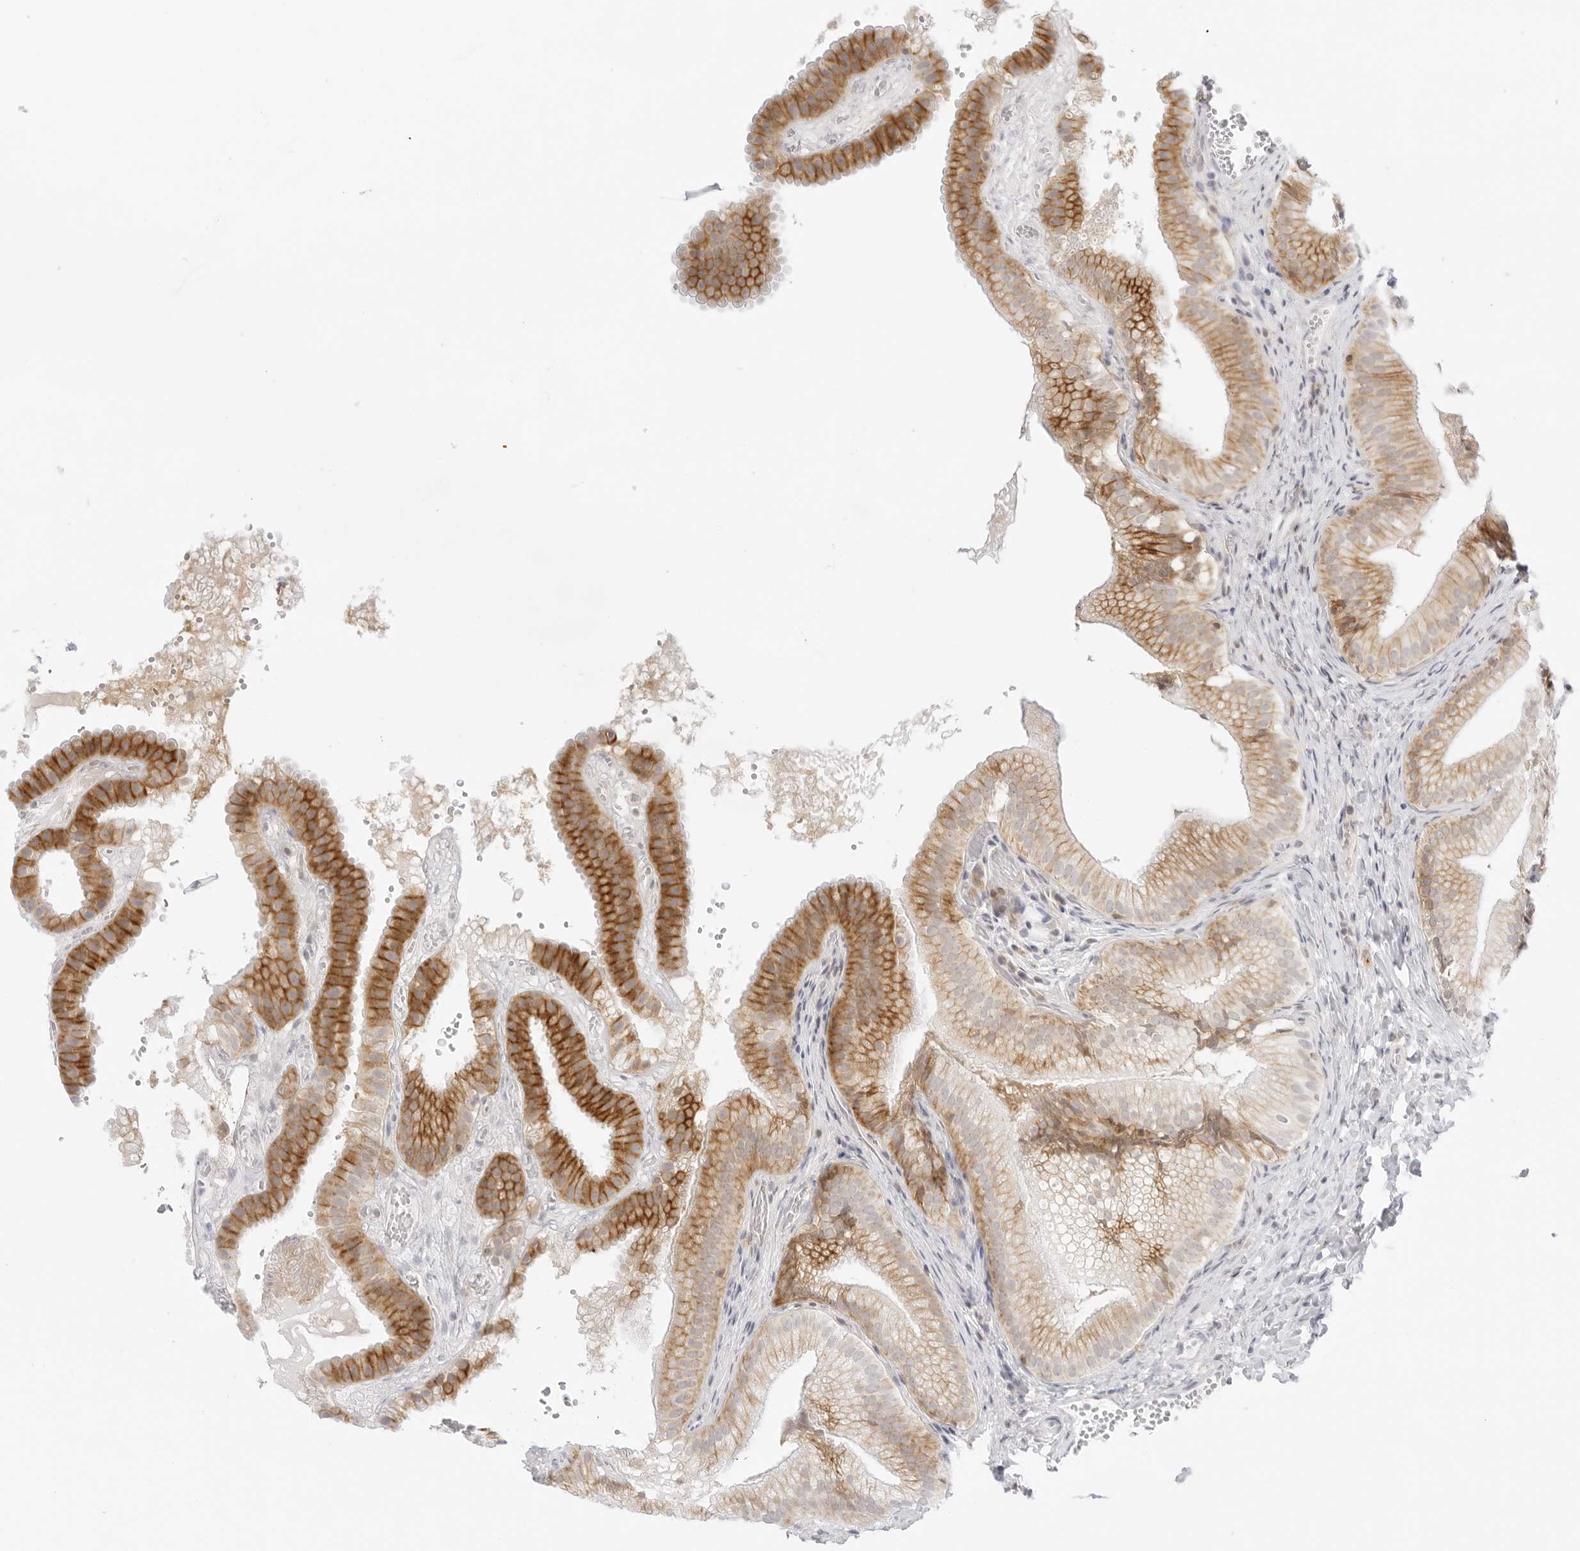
{"staining": {"intensity": "strong", "quantity": "25%-75%", "location": "cytoplasmic/membranous"}, "tissue": "gallbladder", "cell_type": "Glandular cells", "image_type": "normal", "snomed": [{"axis": "morphology", "description": "Normal tissue, NOS"}, {"axis": "topography", "description": "Gallbladder"}], "caption": "This photomicrograph demonstrates IHC staining of unremarkable gallbladder, with high strong cytoplasmic/membranous staining in approximately 25%-75% of glandular cells.", "gene": "TNFRSF14", "patient": {"sex": "female", "age": 30}}